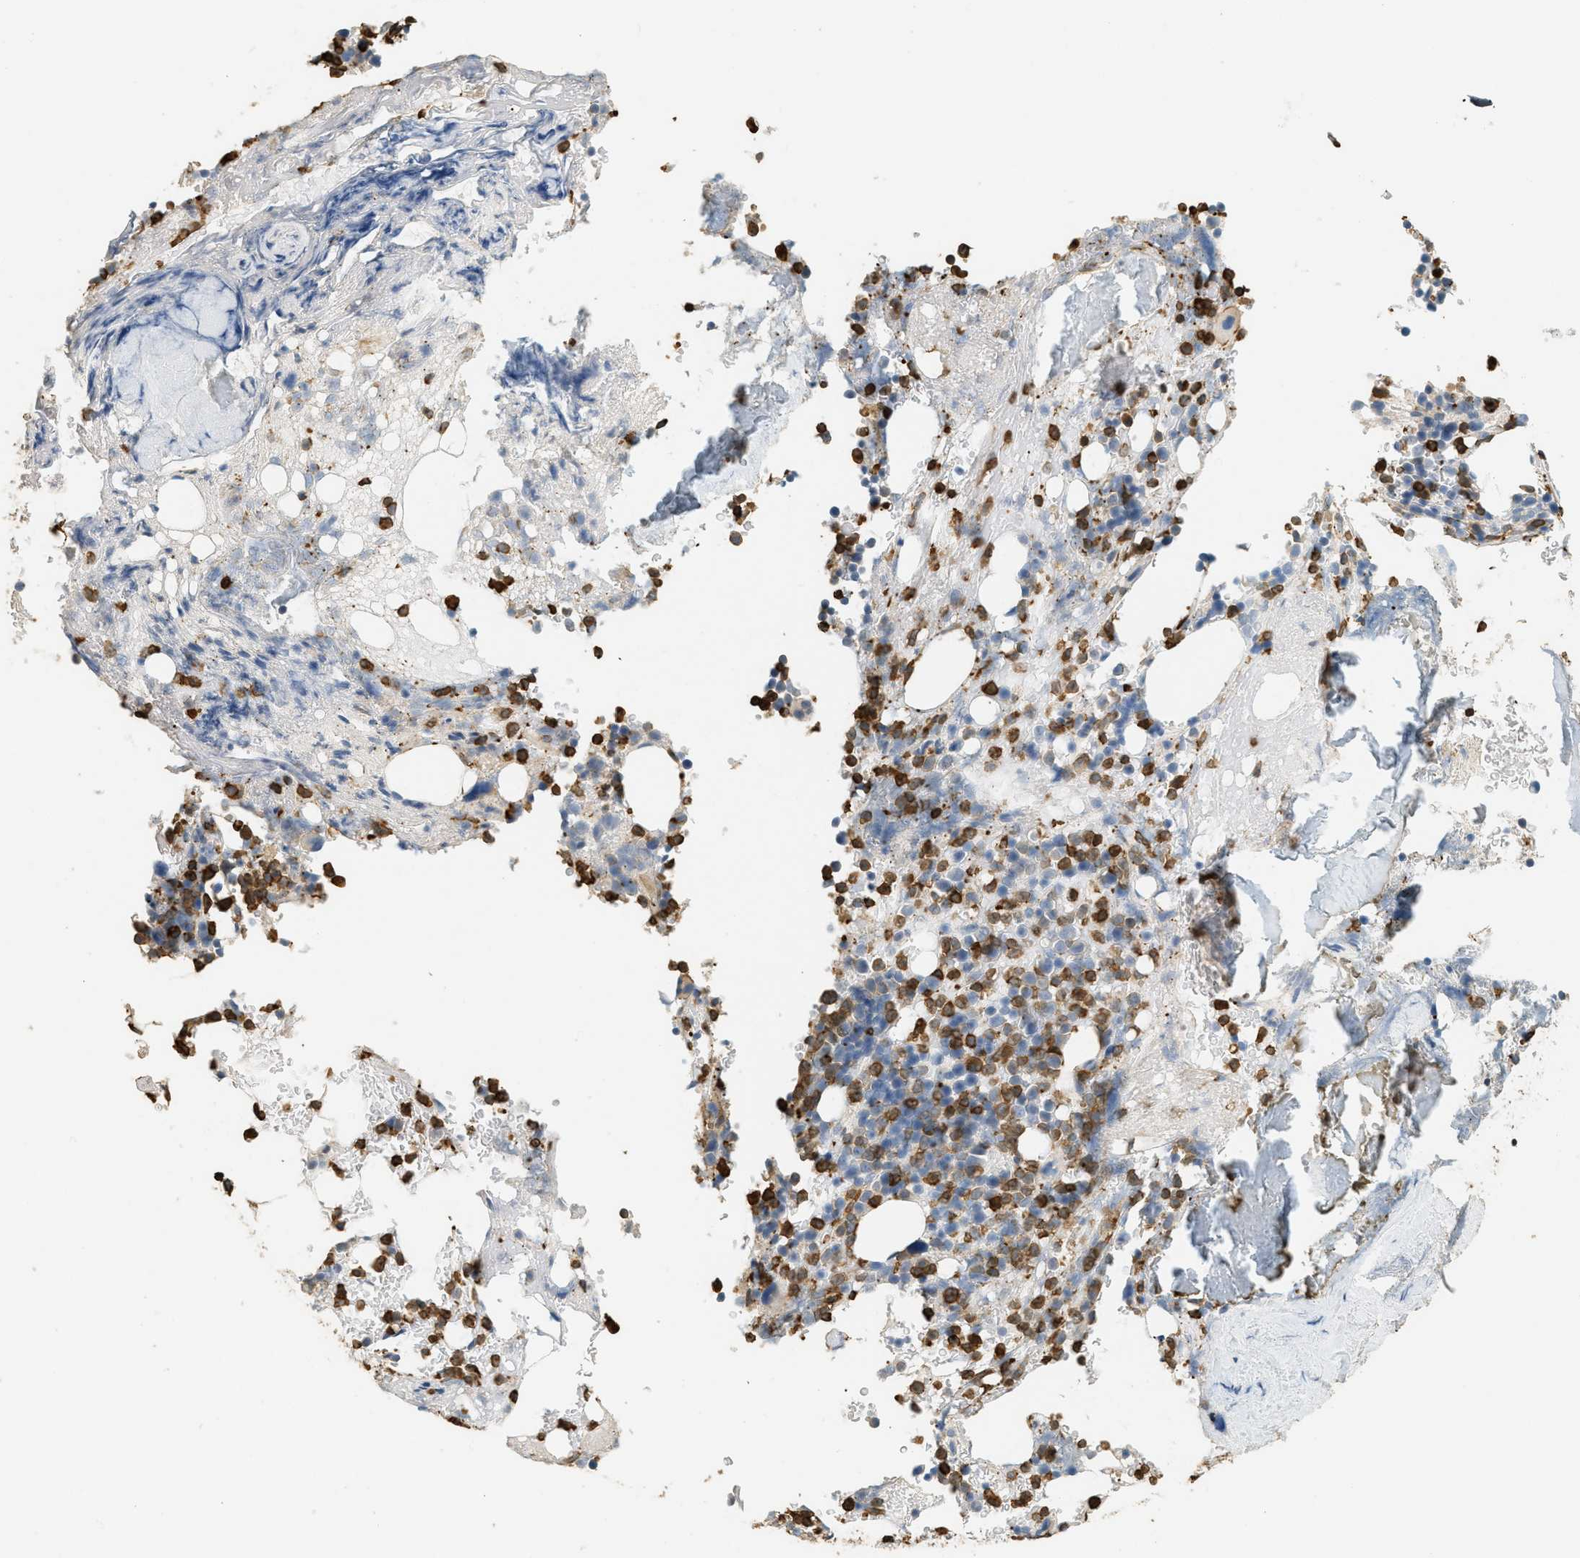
{"staining": {"intensity": "strong", "quantity": "25%-75%", "location": "cytoplasmic/membranous"}, "tissue": "bone marrow", "cell_type": "Hematopoietic cells", "image_type": "normal", "snomed": [{"axis": "morphology", "description": "Normal tissue, NOS"}, {"axis": "topography", "description": "Bone marrow"}], "caption": "Bone marrow stained for a protein displays strong cytoplasmic/membranous positivity in hematopoietic cells.", "gene": "LSP1", "patient": {"sex": "female", "age": 73}}